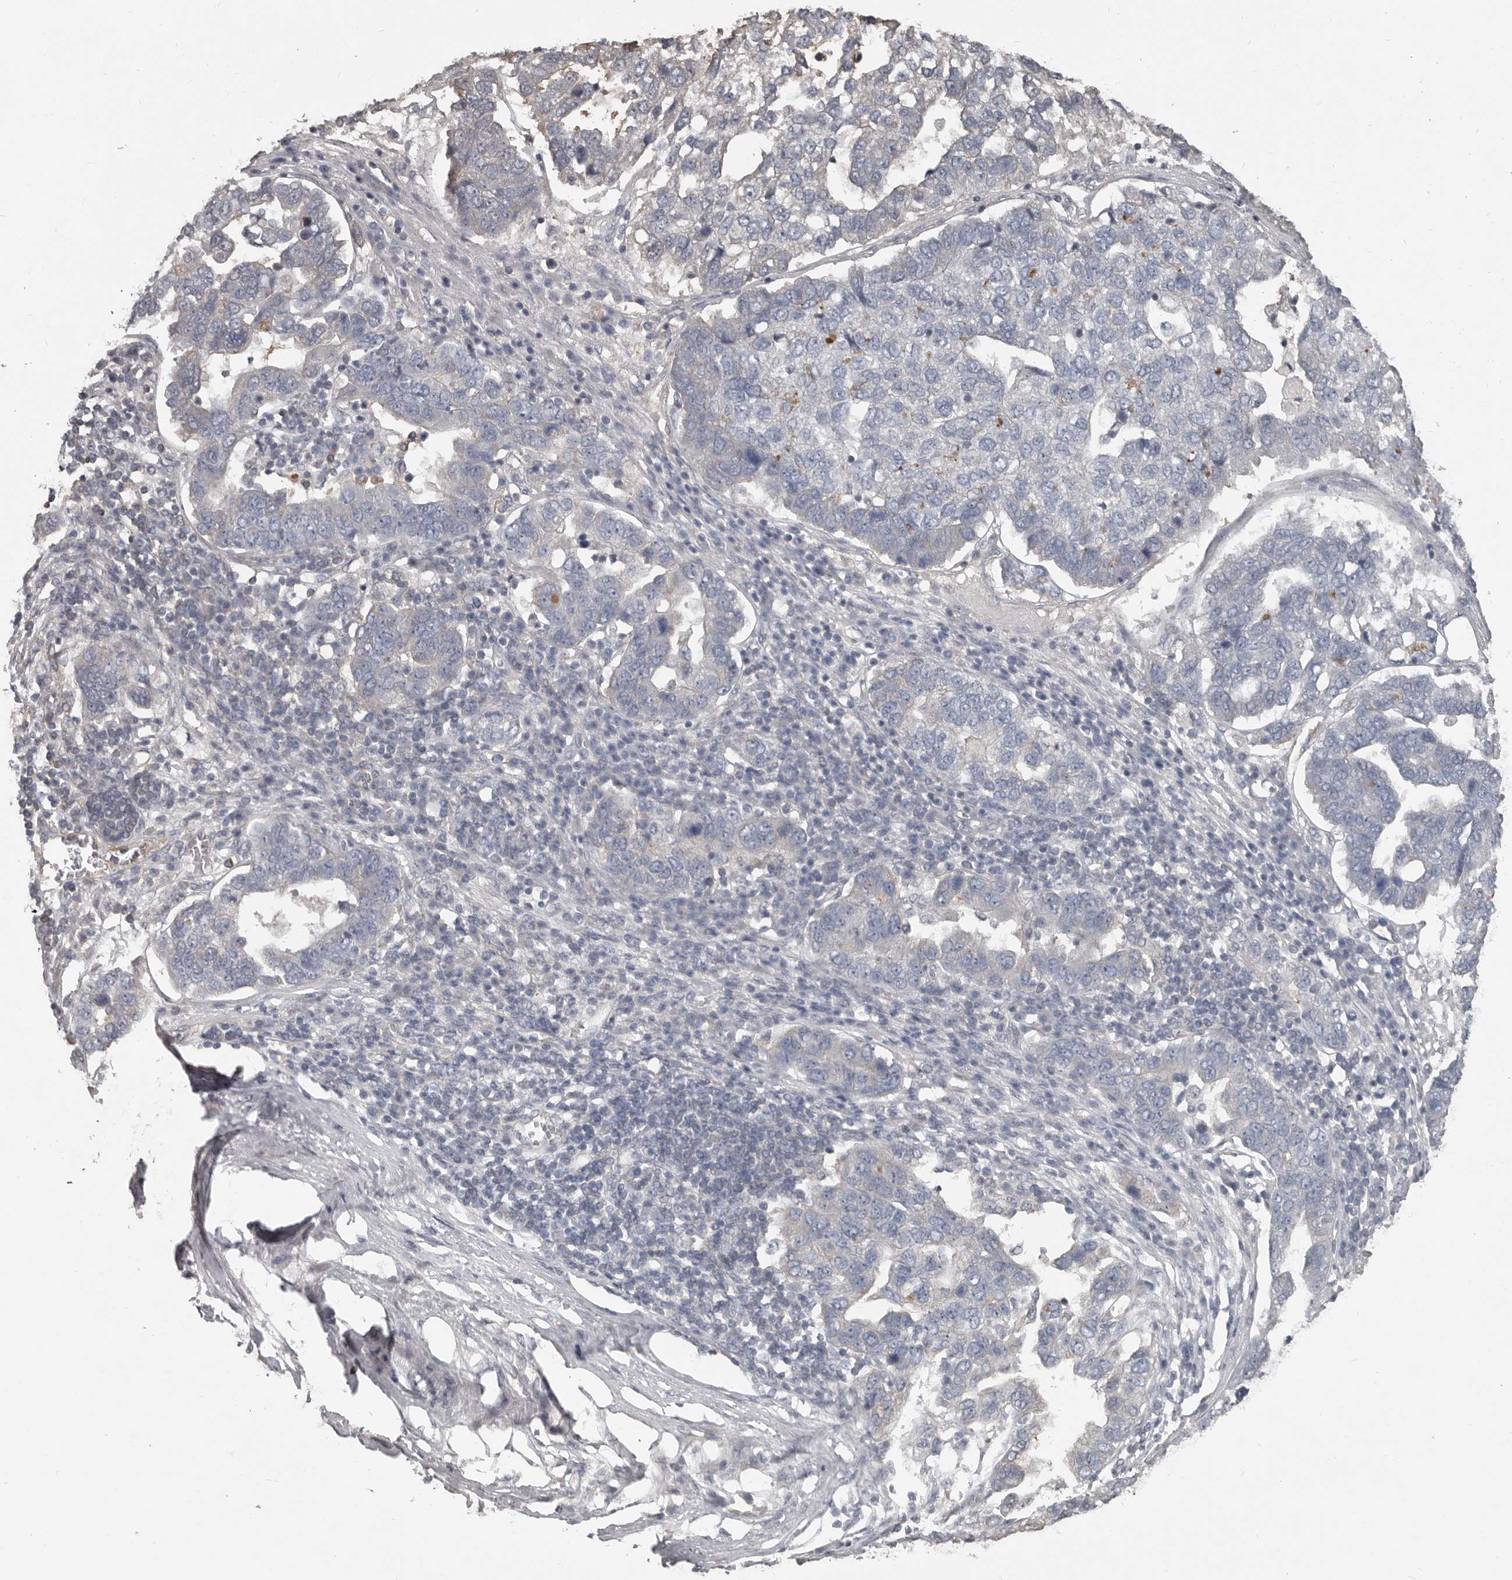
{"staining": {"intensity": "negative", "quantity": "none", "location": "none"}, "tissue": "pancreatic cancer", "cell_type": "Tumor cells", "image_type": "cancer", "snomed": [{"axis": "morphology", "description": "Adenocarcinoma, NOS"}, {"axis": "topography", "description": "Pancreas"}], "caption": "High magnification brightfield microscopy of adenocarcinoma (pancreatic) stained with DAB (brown) and counterstained with hematoxylin (blue): tumor cells show no significant staining. (DAB IHC with hematoxylin counter stain).", "gene": "CA6", "patient": {"sex": "female", "age": 61}}